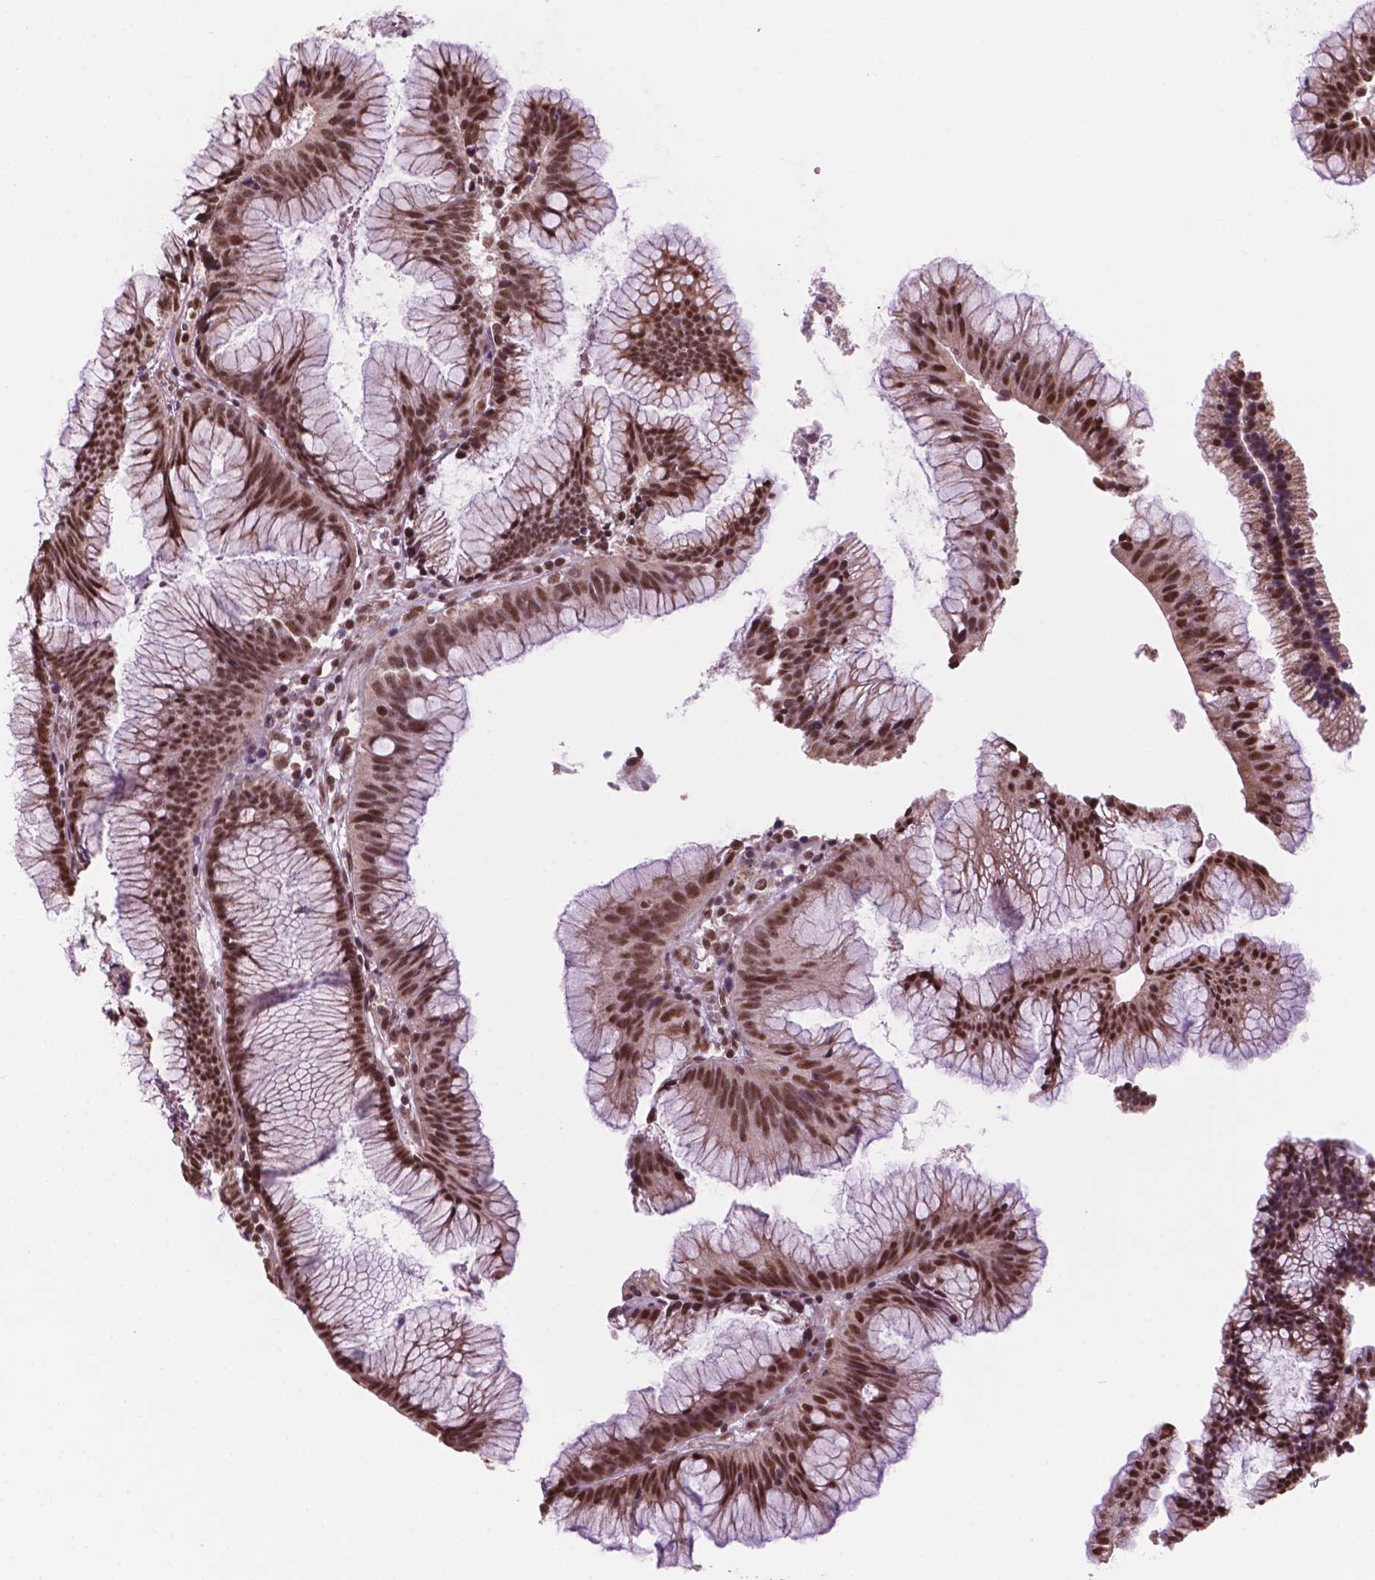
{"staining": {"intensity": "strong", "quantity": ">75%", "location": "cytoplasmic/membranous,nuclear"}, "tissue": "colorectal cancer", "cell_type": "Tumor cells", "image_type": "cancer", "snomed": [{"axis": "morphology", "description": "Adenocarcinoma, NOS"}, {"axis": "topography", "description": "Colon"}], "caption": "DAB immunohistochemical staining of human colorectal cancer (adenocarcinoma) exhibits strong cytoplasmic/membranous and nuclear protein expression in about >75% of tumor cells. Nuclei are stained in blue.", "gene": "NDUFA10", "patient": {"sex": "female", "age": 78}}